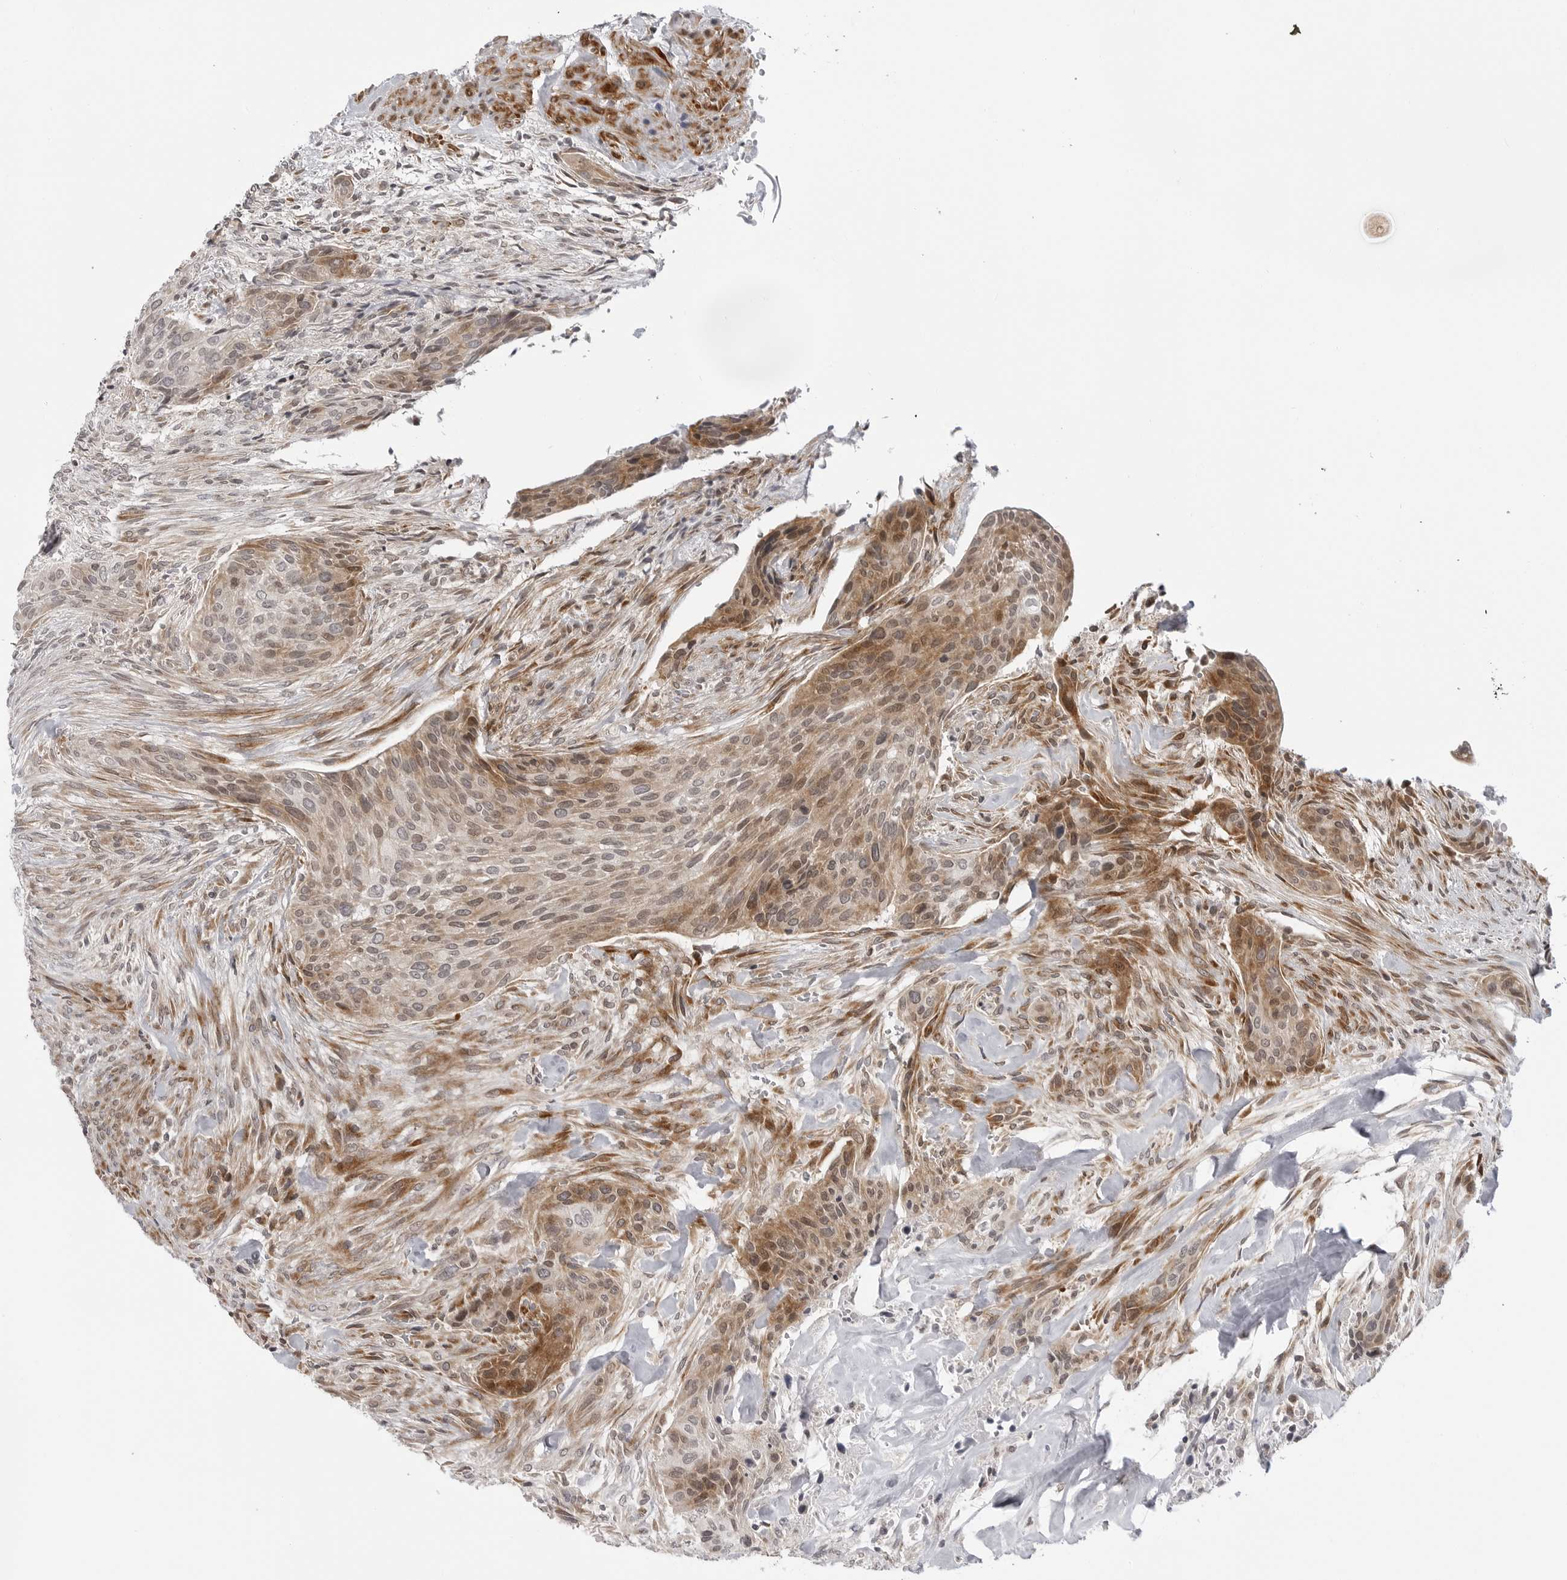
{"staining": {"intensity": "moderate", "quantity": ">75%", "location": "cytoplasmic/membranous"}, "tissue": "urothelial cancer", "cell_type": "Tumor cells", "image_type": "cancer", "snomed": [{"axis": "morphology", "description": "Urothelial carcinoma, High grade"}, {"axis": "topography", "description": "Urinary bladder"}], "caption": "The micrograph reveals a brown stain indicating the presence of a protein in the cytoplasmic/membranous of tumor cells in urothelial cancer.", "gene": "ADAMTS5", "patient": {"sex": "male", "age": 35}}